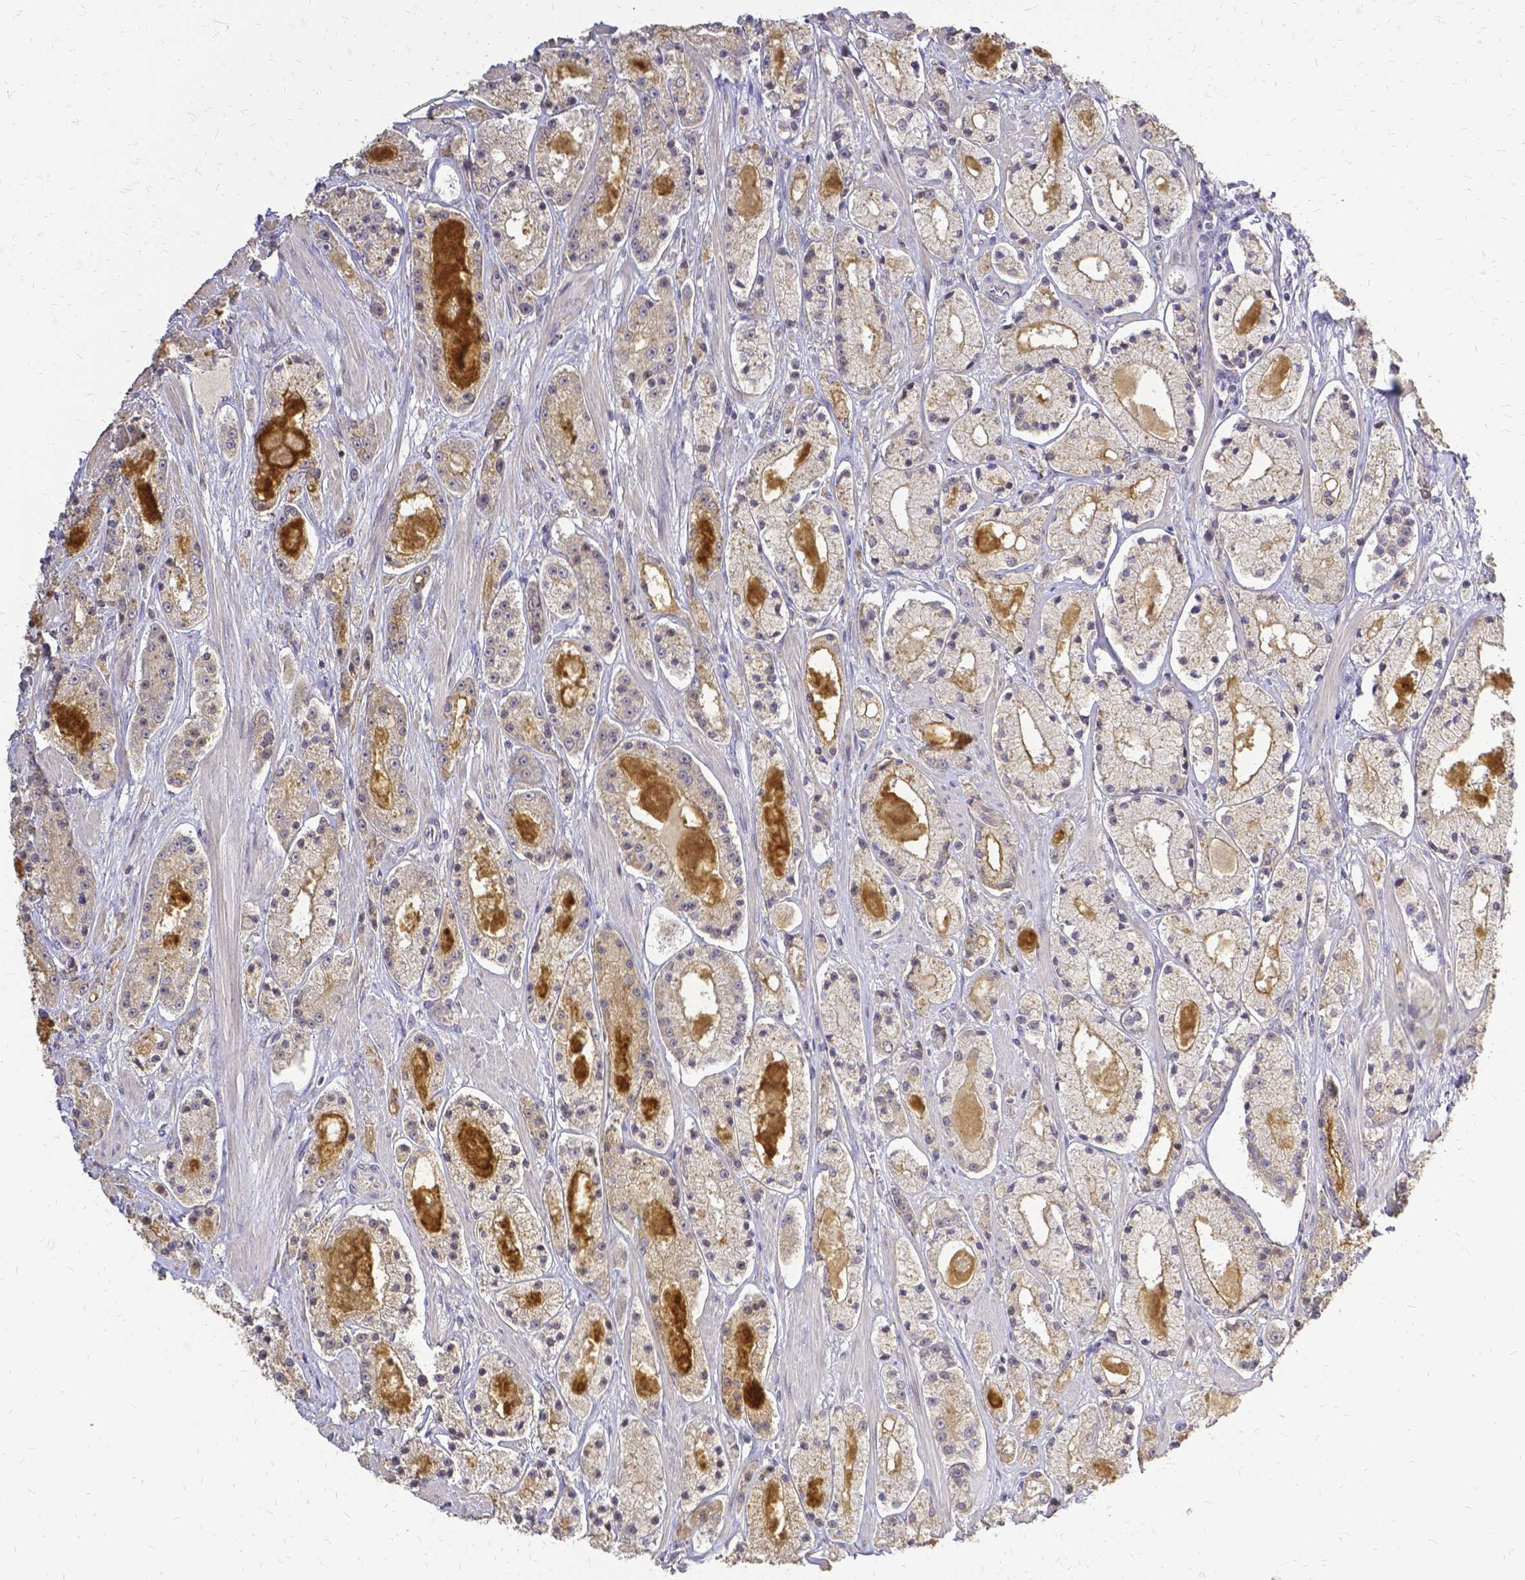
{"staining": {"intensity": "negative", "quantity": "none", "location": "none"}, "tissue": "prostate cancer", "cell_type": "Tumor cells", "image_type": "cancer", "snomed": [{"axis": "morphology", "description": "Adenocarcinoma, High grade"}, {"axis": "topography", "description": "Prostate"}], "caption": "Immunohistochemical staining of human prostate cancer reveals no significant expression in tumor cells.", "gene": "CIB1", "patient": {"sex": "male", "age": 67}}